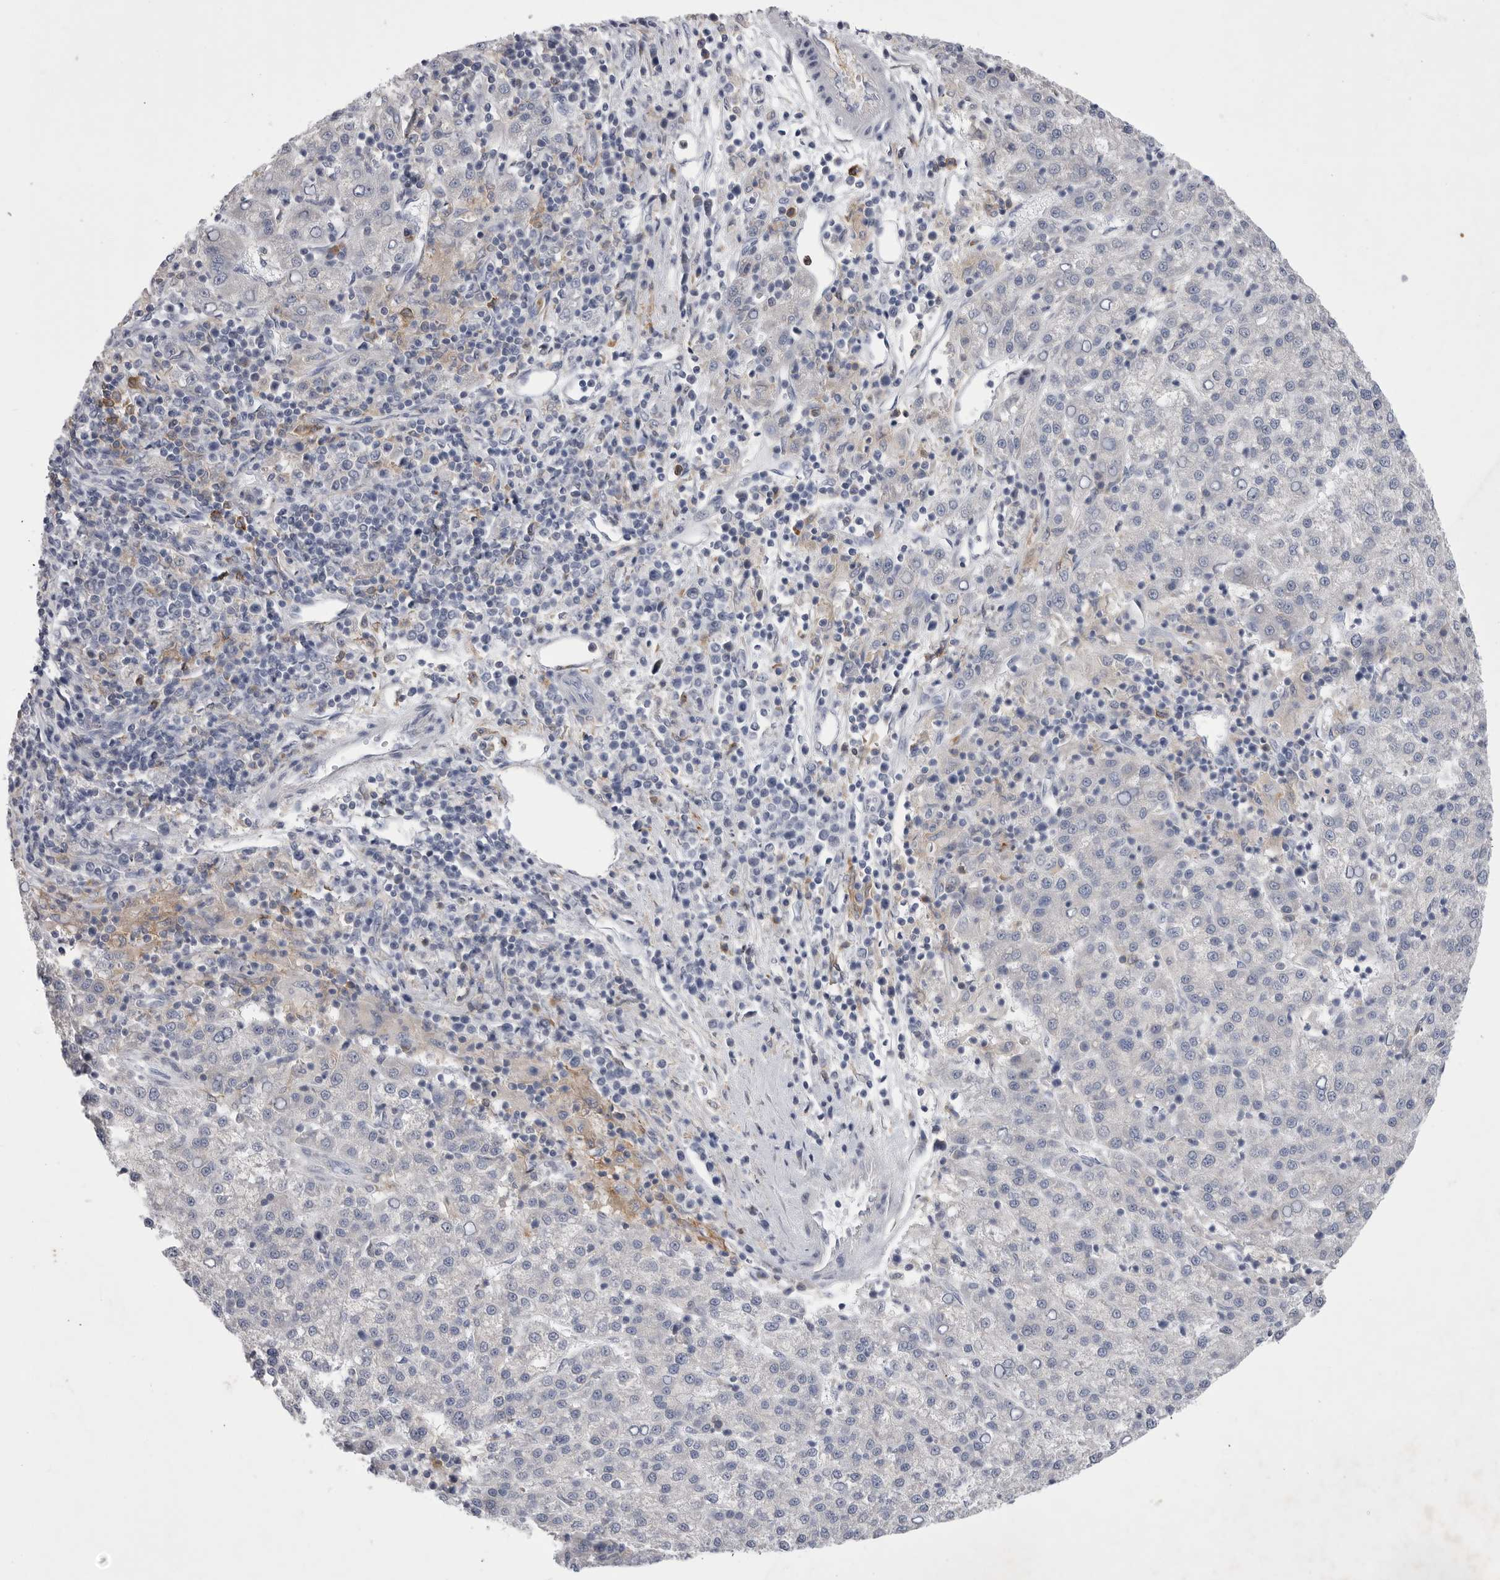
{"staining": {"intensity": "negative", "quantity": "none", "location": "none"}, "tissue": "liver cancer", "cell_type": "Tumor cells", "image_type": "cancer", "snomed": [{"axis": "morphology", "description": "Carcinoma, Hepatocellular, NOS"}, {"axis": "topography", "description": "Liver"}], "caption": "Image shows no significant protein positivity in tumor cells of liver cancer (hepatocellular carcinoma).", "gene": "SIGLEC10", "patient": {"sex": "female", "age": 58}}